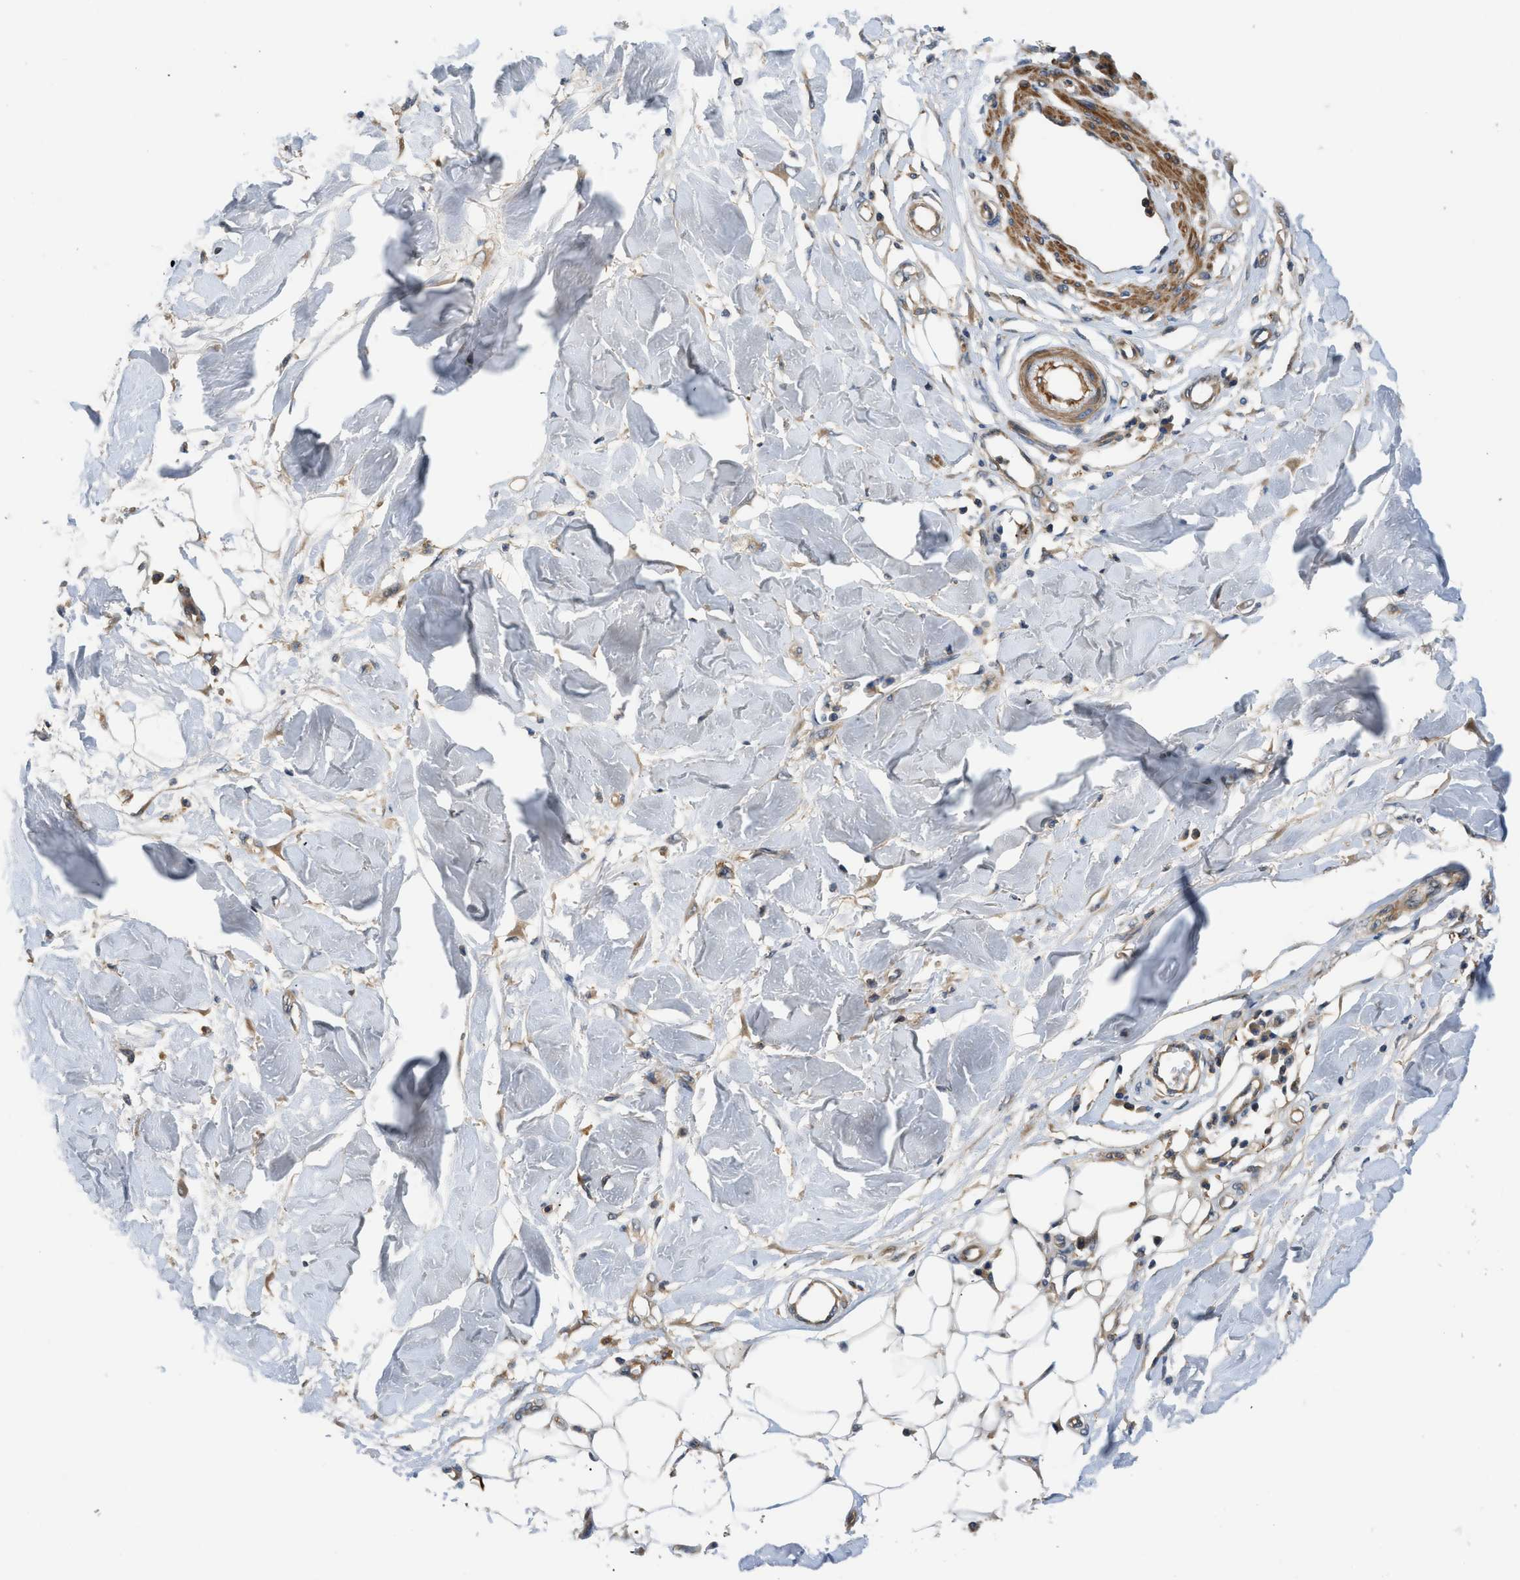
{"staining": {"intensity": "moderate", "quantity": ">75%", "location": "cytoplasmic/membranous"}, "tissue": "adipose tissue", "cell_type": "Adipocytes", "image_type": "normal", "snomed": [{"axis": "morphology", "description": "Normal tissue, NOS"}, {"axis": "morphology", "description": "Squamous cell carcinoma, NOS"}, {"axis": "topography", "description": "Skin"}, {"axis": "topography", "description": "Peripheral nerve tissue"}], "caption": "A micrograph of adipose tissue stained for a protein reveals moderate cytoplasmic/membranous brown staining in adipocytes. The protein of interest is shown in brown color, while the nuclei are stained blue.", "gene": "GPR31", "patient": {"sex": "male", "age": 83}}